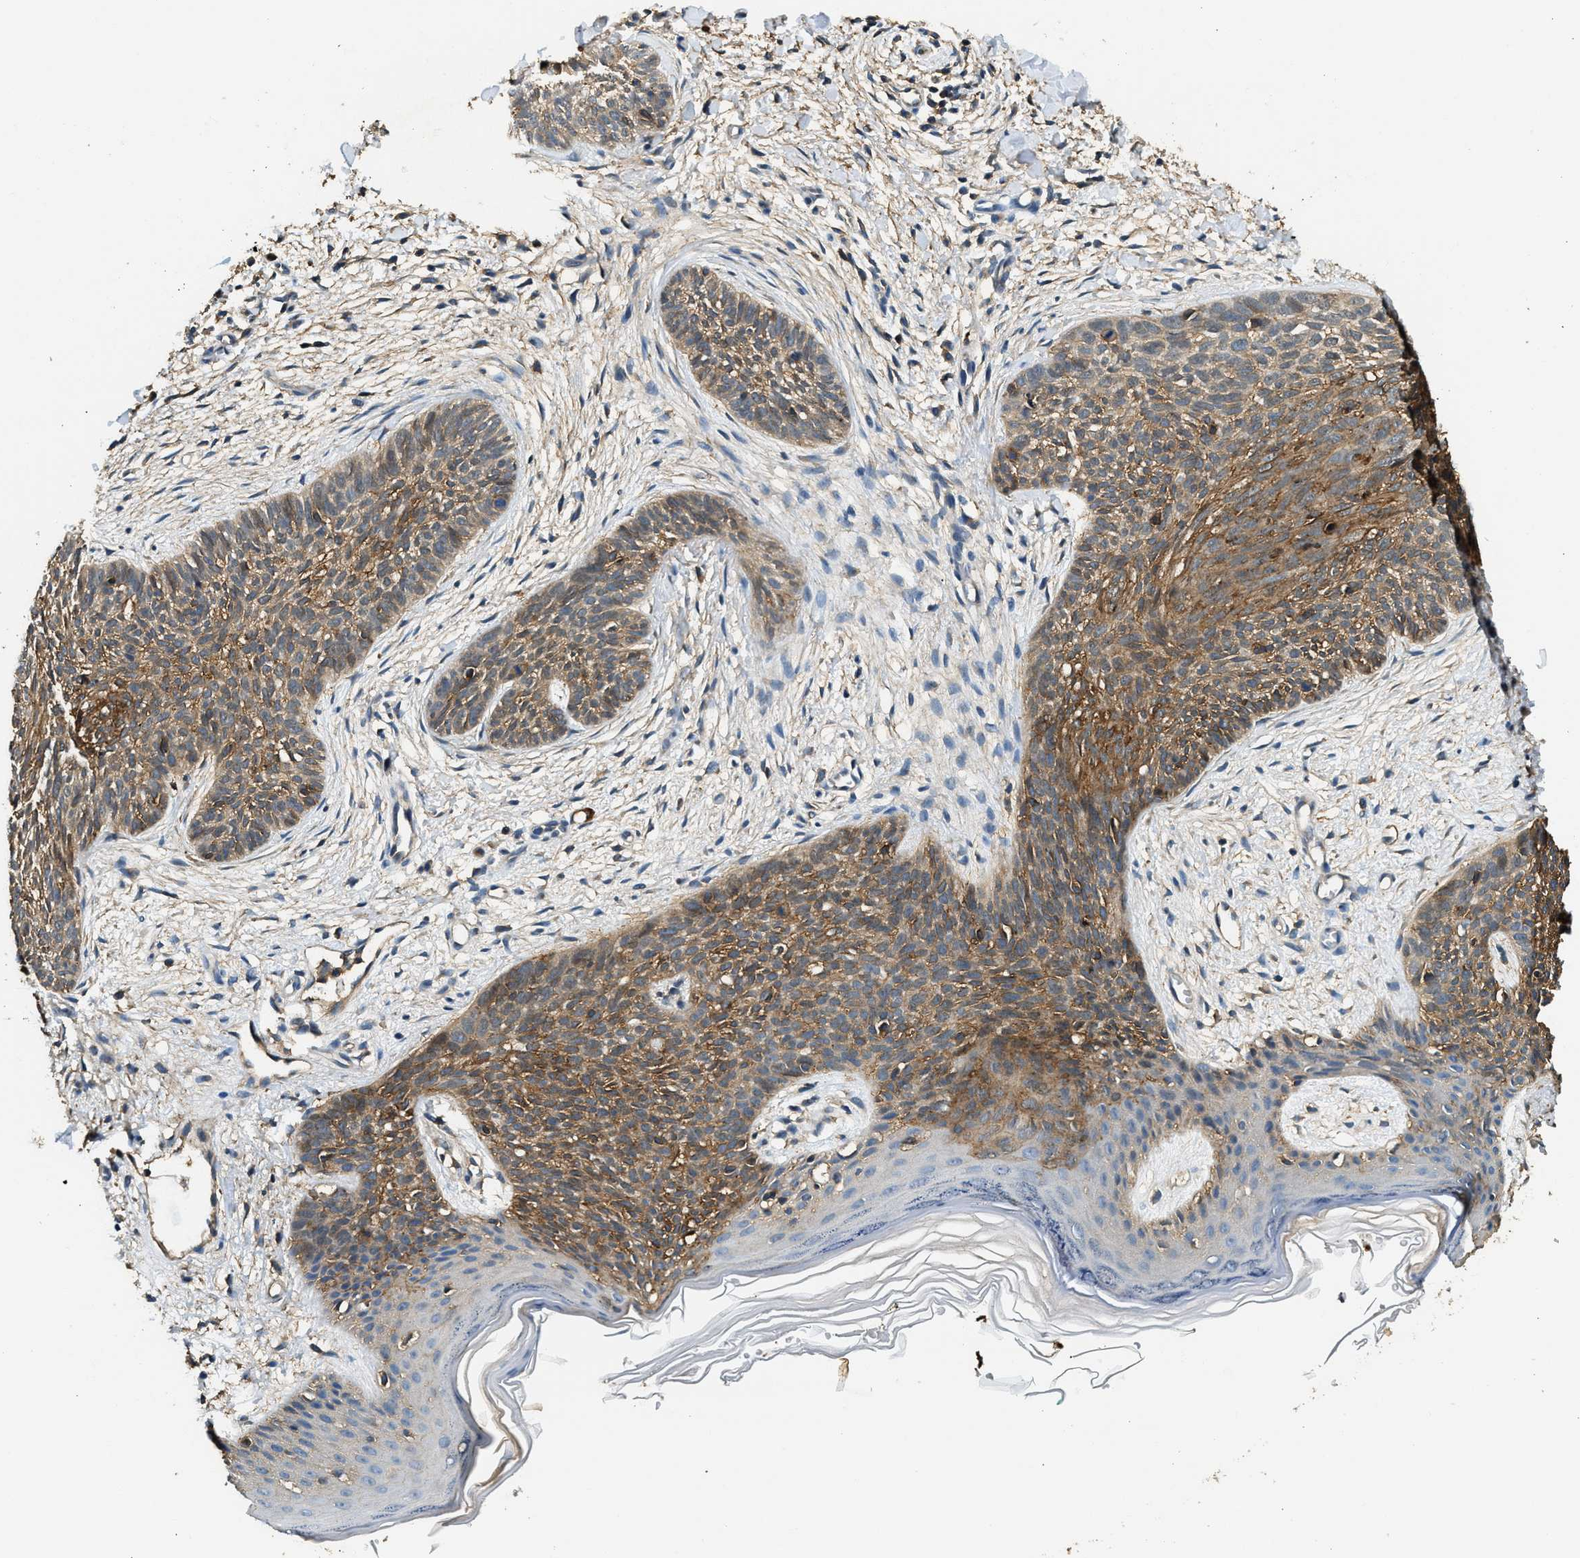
{"staining": {"intensity": "moderate", "quantity": ">75%", "location": "cytoplasmic/membranous"}, "tissue": "skin cancer", "cell_type": "Tumor cells", "image_type": "cancer", "snomed": [{"axis": "morphology", "description": "Basal cell carcinoma"}, {"axis": "topography", "description": "Skin"}], "caption": "Human basal cell carcinoma (skin) stained with a brown dye displays moderate cytoplasmic/membranous positive expression in about >75% of tumor cells.", "gene": "ANXA3", "patient": {"sex": "female", "age": 59}}